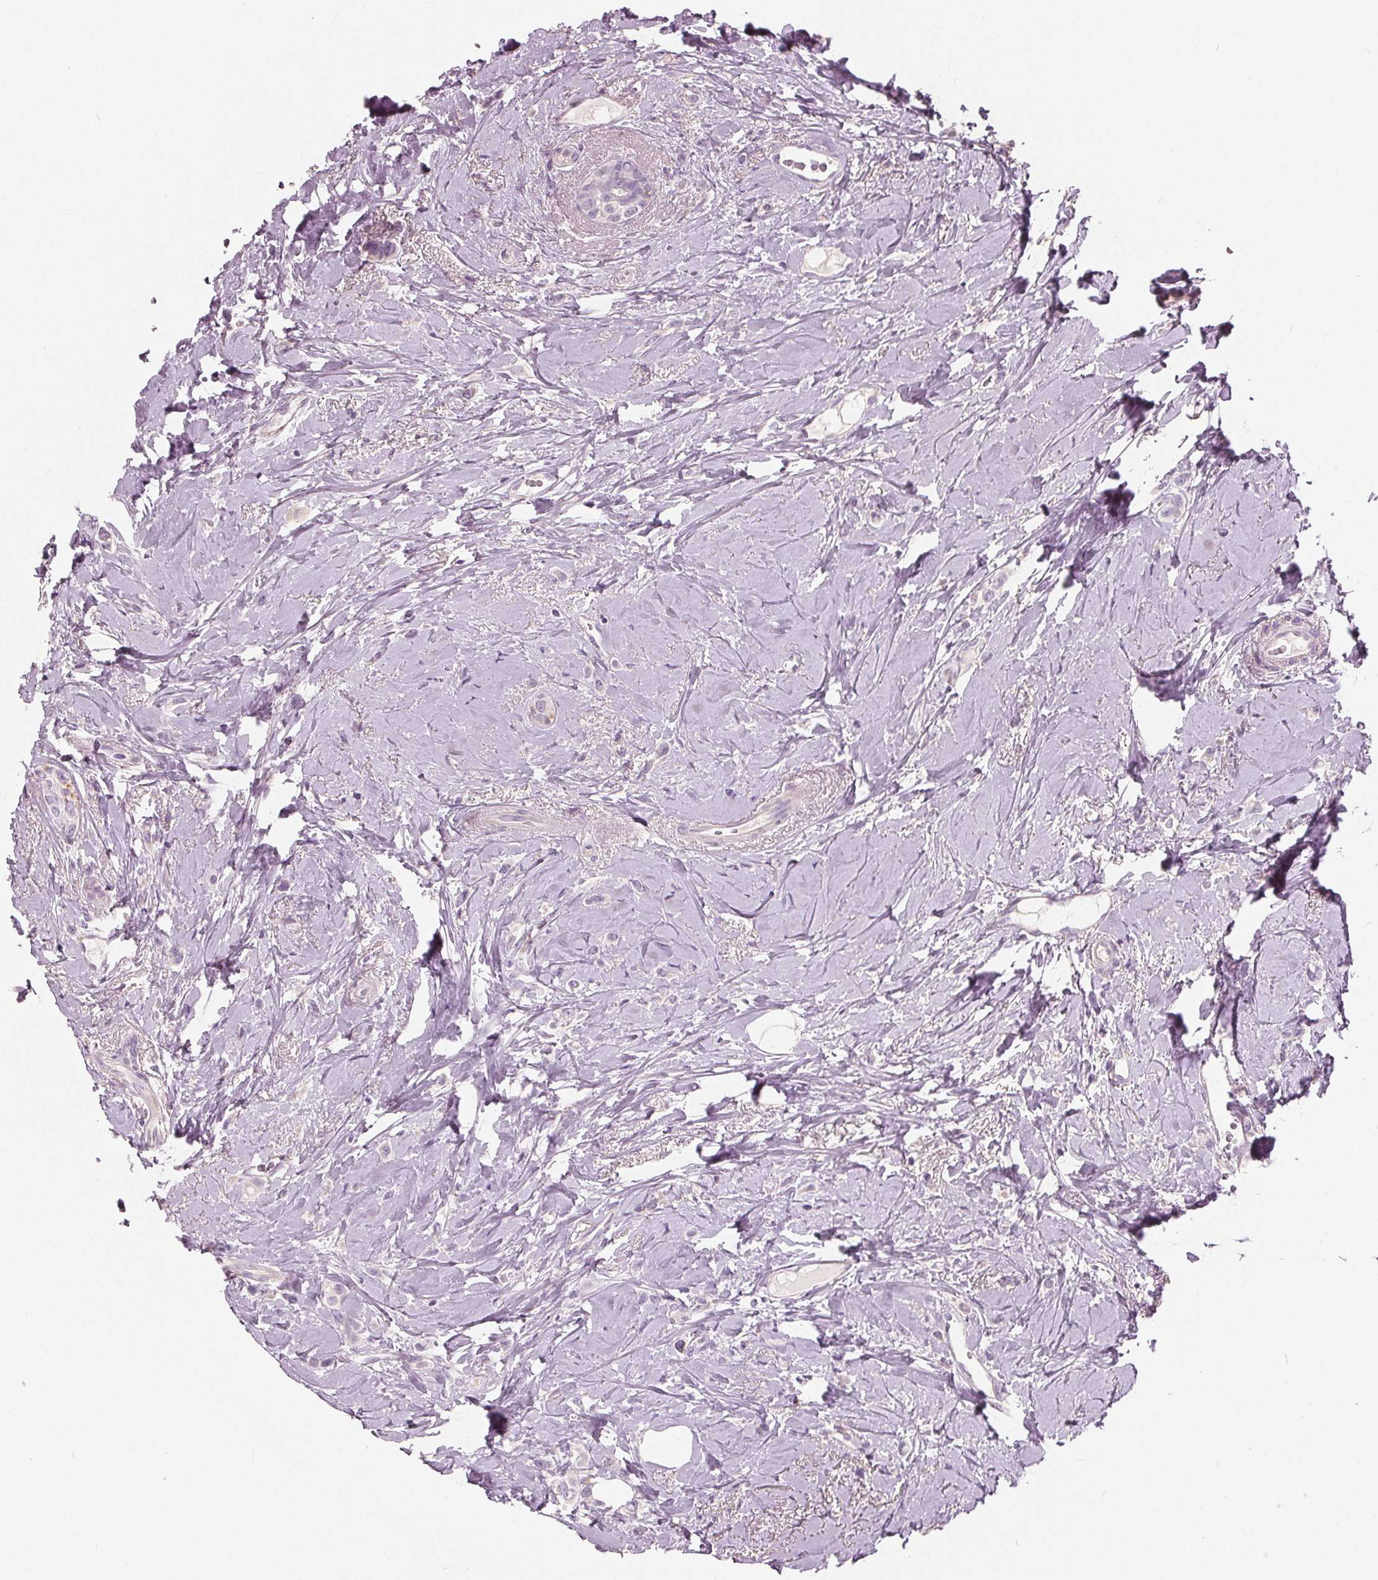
{"staining": {"intensity": "weak", "quantity": "<25%", "location": "cytoplasmic/membranous"}, "tissue": "breast cancer", "cell_type": "Tumor cells", "image_type": "cancer", "snomed": [{"axis": "morphology", "description": "Lobular carcinoma"}, {"axis": "topography", "description": "Breast"}], "caption": "Tumor cells show no significant staining in breast cancer (lobular carcinoma).", "gene": "LHFPL7", "patient": {"sex": "female", "age": 66}}